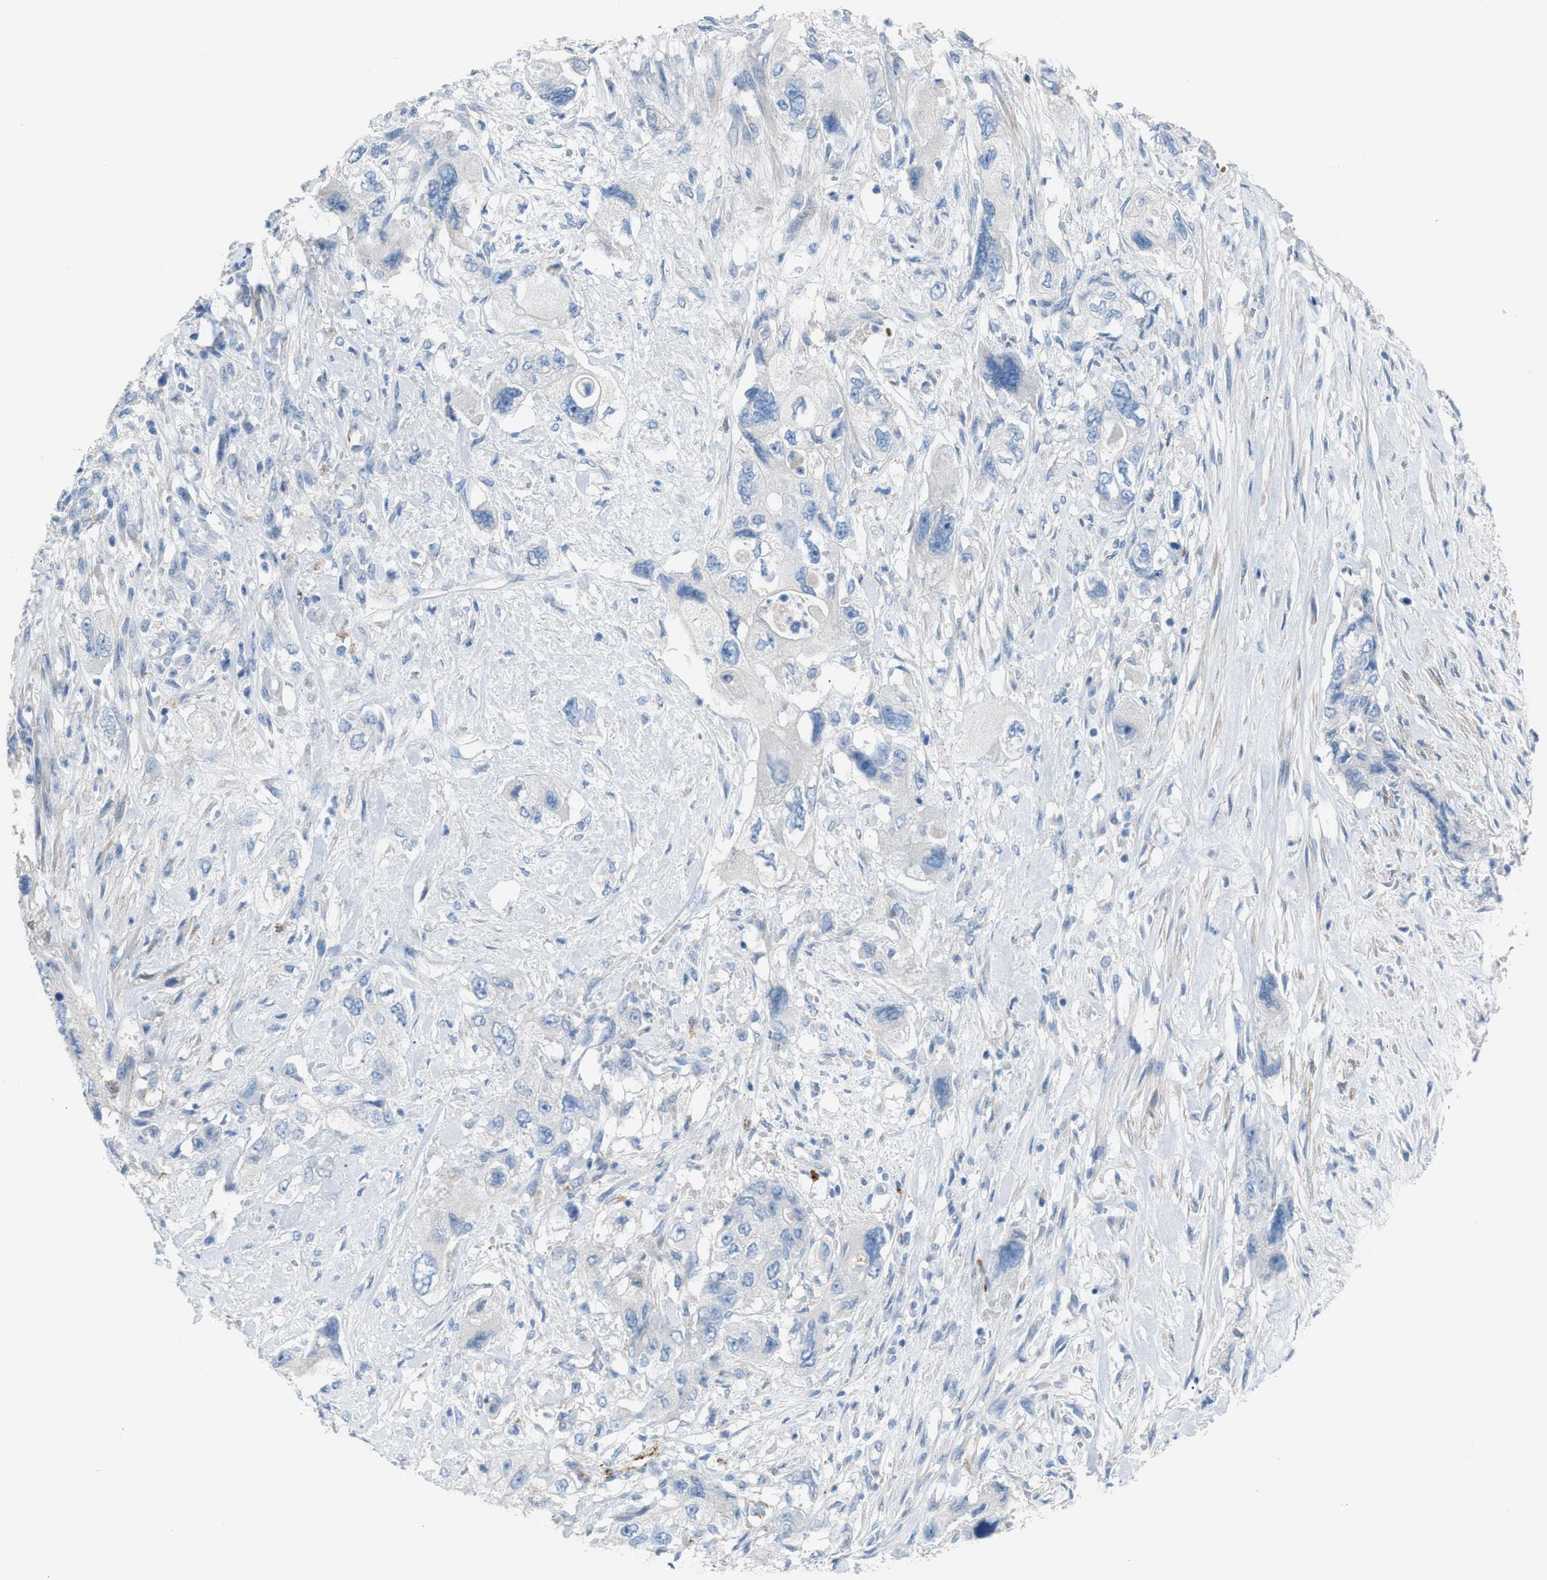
{"staining": {"intensity": "negative", "quantity": "none", "location": "none"}, "tissue": "pancreatic cancer", "cell_type": "Tumor cells", "image_type": "cancer", "snomed": [{"axis": "morphology", "description": "Adenocarcinoma, NOS"}, {"axis": "topography", "description": "Pancreas"}], "caption": "High magnification brightfield microscopy of pancreatic cancer (adenocarcinoma) stained with DAB (3,3'-diaminobenzidine) (brown) and counterstained with hematoxylin (blue): tumor cells show no significant expression.", "gene": "ASPA", "patient": {"sex": "female", "age": 73}}